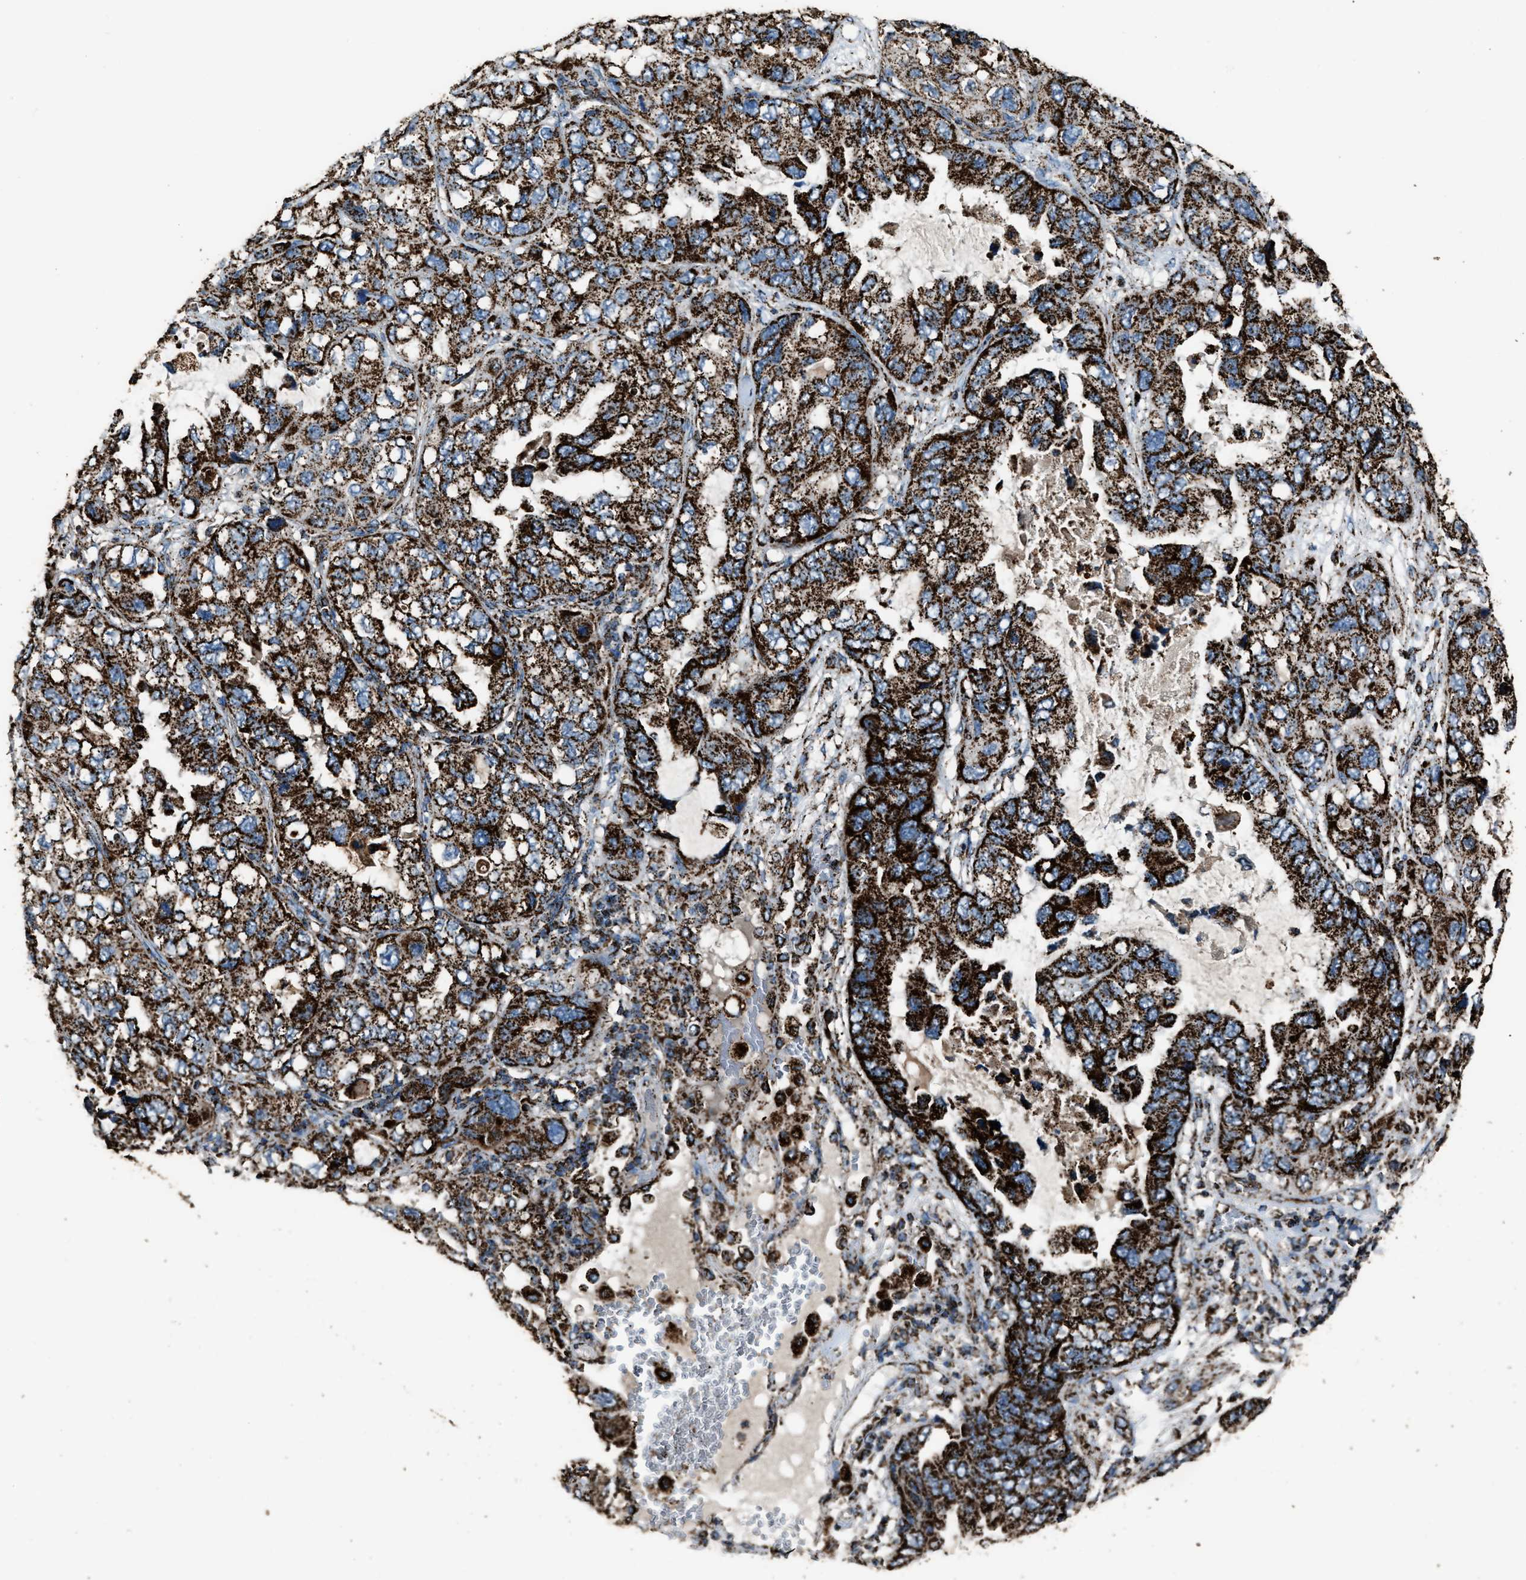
{"staining": {"intensity": "strong", "quantity": ">75%", "location": "cytoplasmic/membranous"}, "tissue": "lung cancer", "cell_type": "Tumor cells", "image_type": "cancer", "snomed": [{"axis": "morphology", "description": "Squamous cell carcinoma, NOS"}, {"axis": "topography", "description": "Lung"}], "caption": "A photomicrograph of lung cancer stained for a protein shows strong cytoplasmic/membranous brown staining in tumor cells.", "gene": "MDH2", "patient": {"sex": "female", "age": 73}}